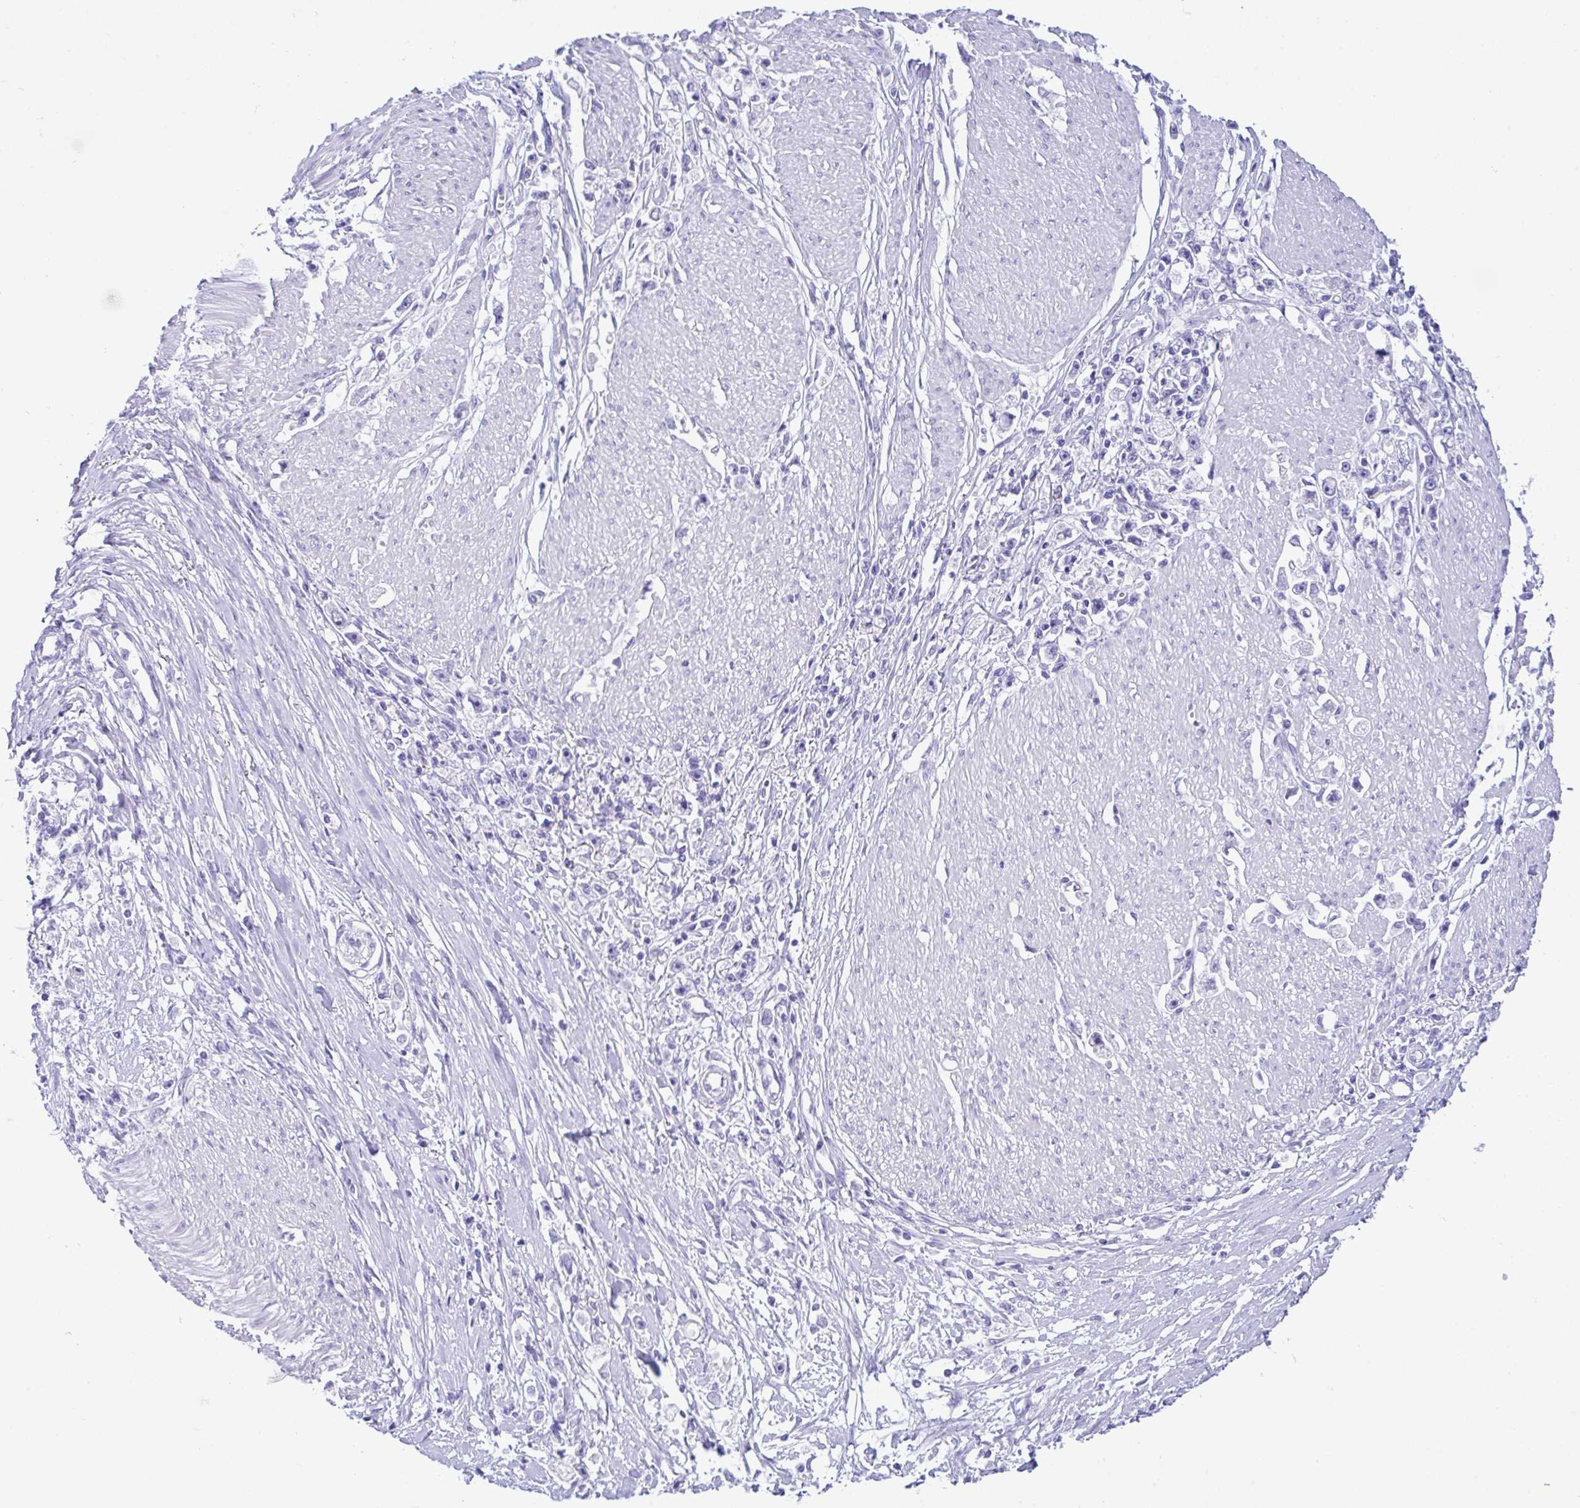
{"staining": {"intensity": "negative", "quantity": "none", "location": "none"}, "tissue": "stomach cancer", "cell_type": "Tumor cells", "image_type": "cancer", "snomed": [{"axis": "morphology", "description": "Adenocarcinoma, NOS"}, {"axis": "topography", "description": "Stomach"}], "caption": "Protein analysis of stomach cancer exhibits no significant positivity in tumor cells.", "gene": "RRM2", "patient": {"sex": "female", "age": 59}}